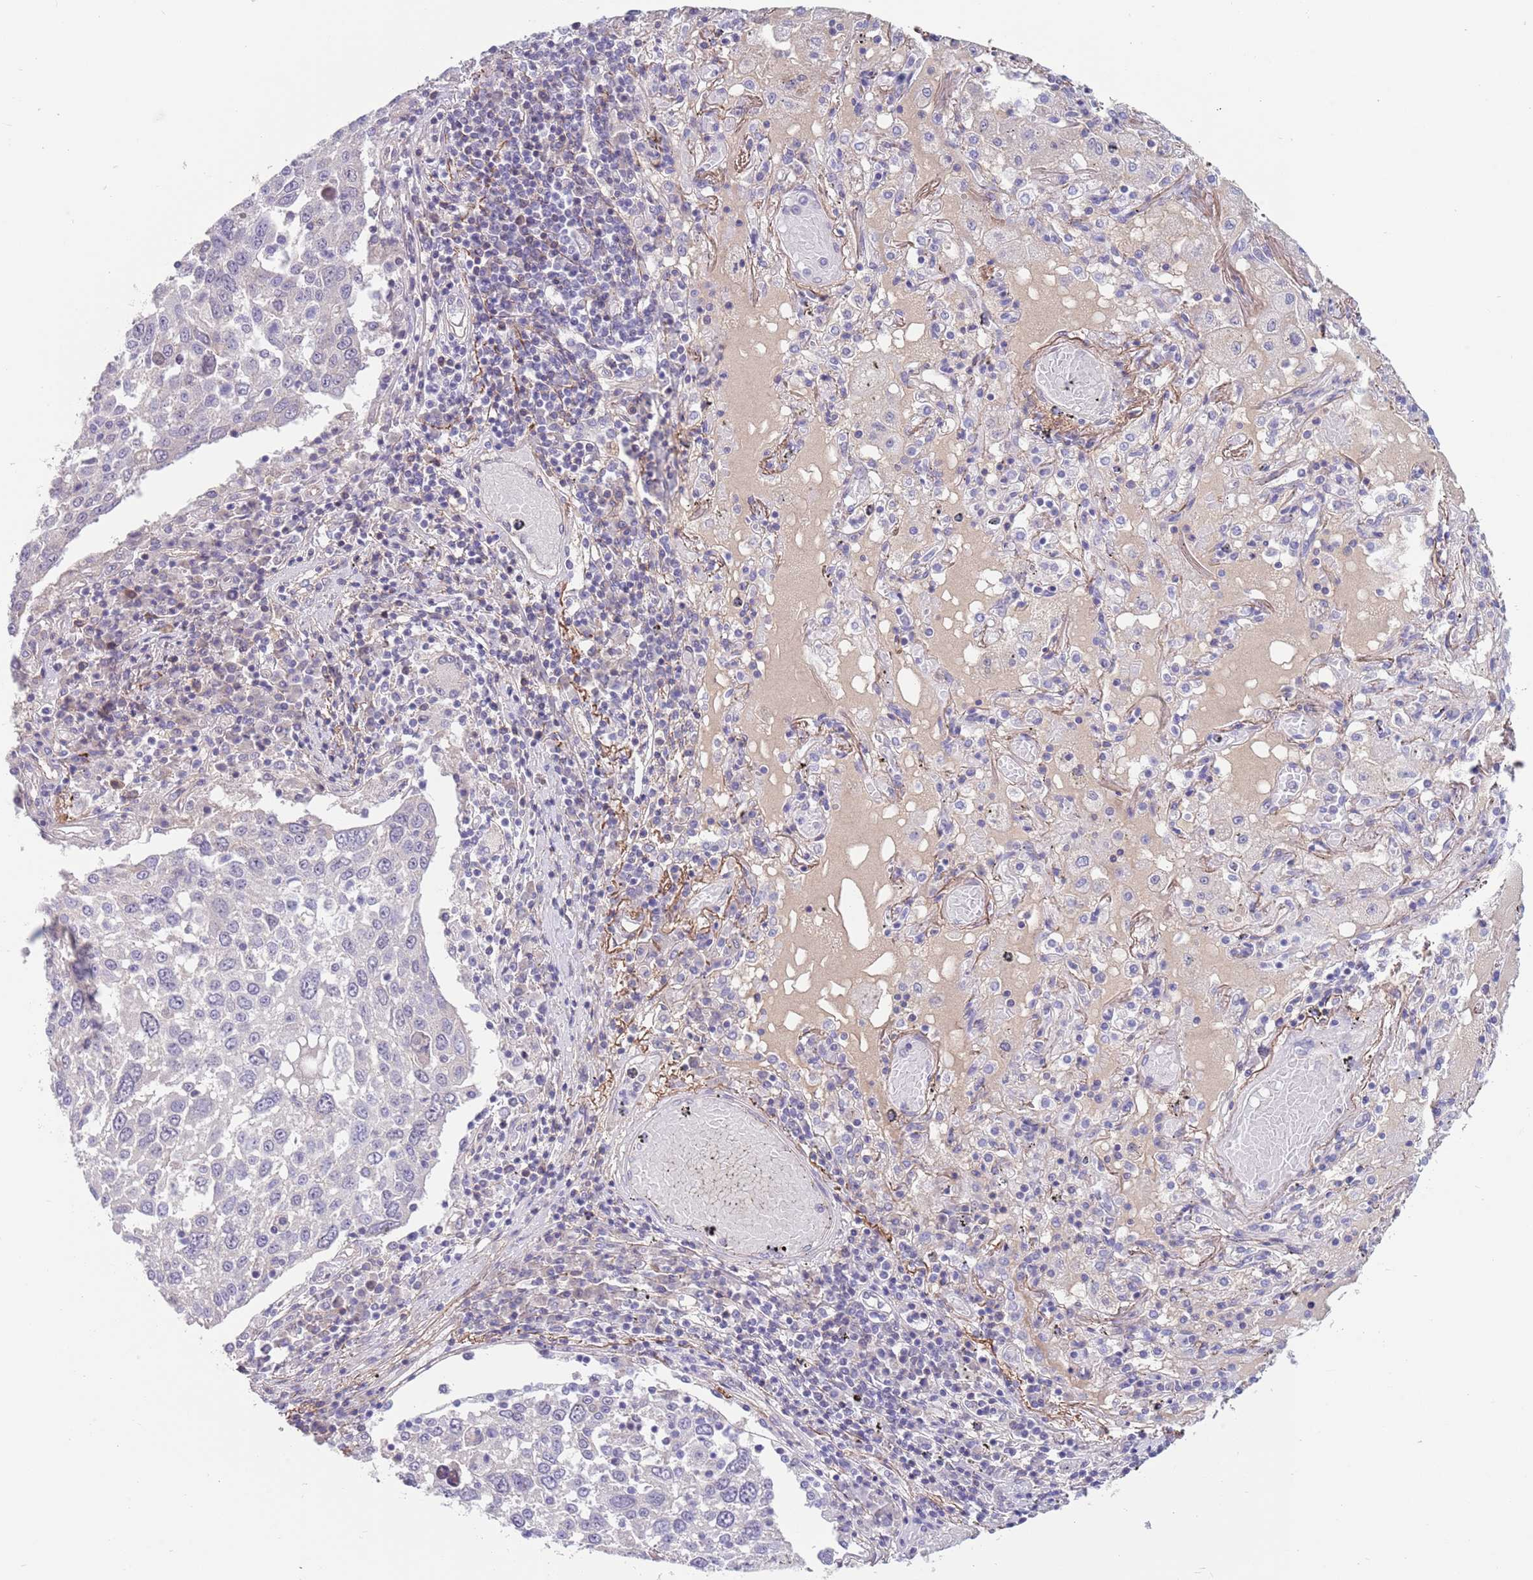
{"staining": {"intensity": "negative", "quantity": "none", "location": "none"}, "tissue": "lung cancer", "cell_type": "Tumor cells", "image_type": "cancer", "snomed": [{"axis": "morphology", "description": "Squamous cell carcinoma, NOS"}, {"axis": "topography", "description": "Lung"}], "caption": "This photomicrograph is of squamous cell carcinoma (lung) stained with immunohistochemistry to label a protein in brown with the nuclei are counter-stained blue. There is no positivity in tumor cells. Brightfield microscopy of immunohistochemistry stained with DAB (brown) and hematoxylin (blue), captured at high magnification.", "gene": "RNF169", "patient": {"sex": "male", "age": 65}}